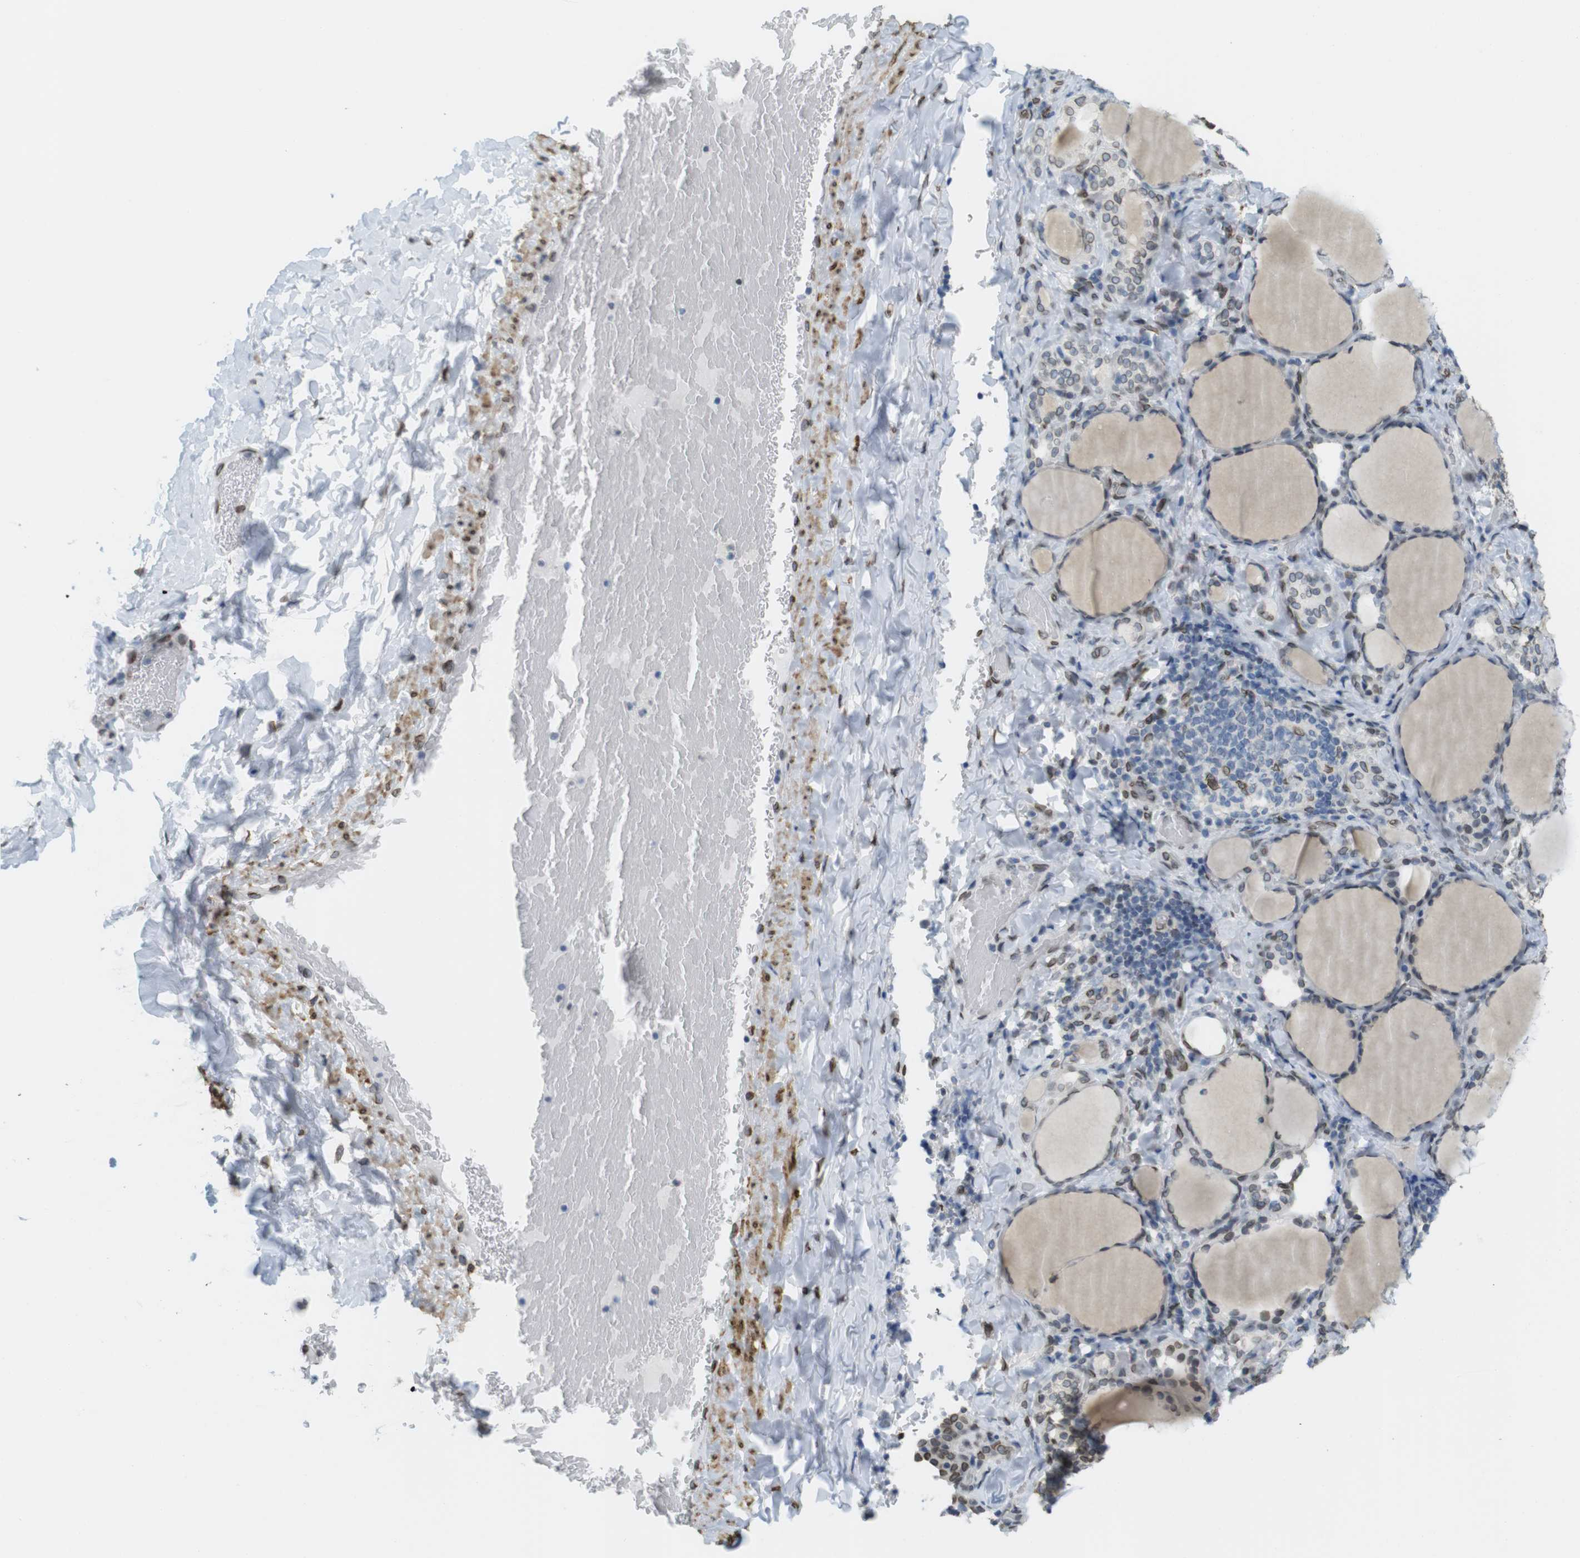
{"staining": {"intensity": "weak", "quantity": "<25%", "location": "cytoplasmic/membranous"}, "tissue": "thyroid gland", "cell_type": "Glandular cells", "image_type": "normal", "snomed": [{"axis": "morphology", "description": "Normal tissue, NOS"}, {"axis": "morphology", "description": "Papillary adenocarcinoma, NOS"}, {"axis": "topography", "description": "Thyroid gland"}], "caption": "Glandular cells are negative for brown protein staining in normal thyroid gland.", "gene": "ARL6IP6", "patient": {"sex": "female", "age": 30}}